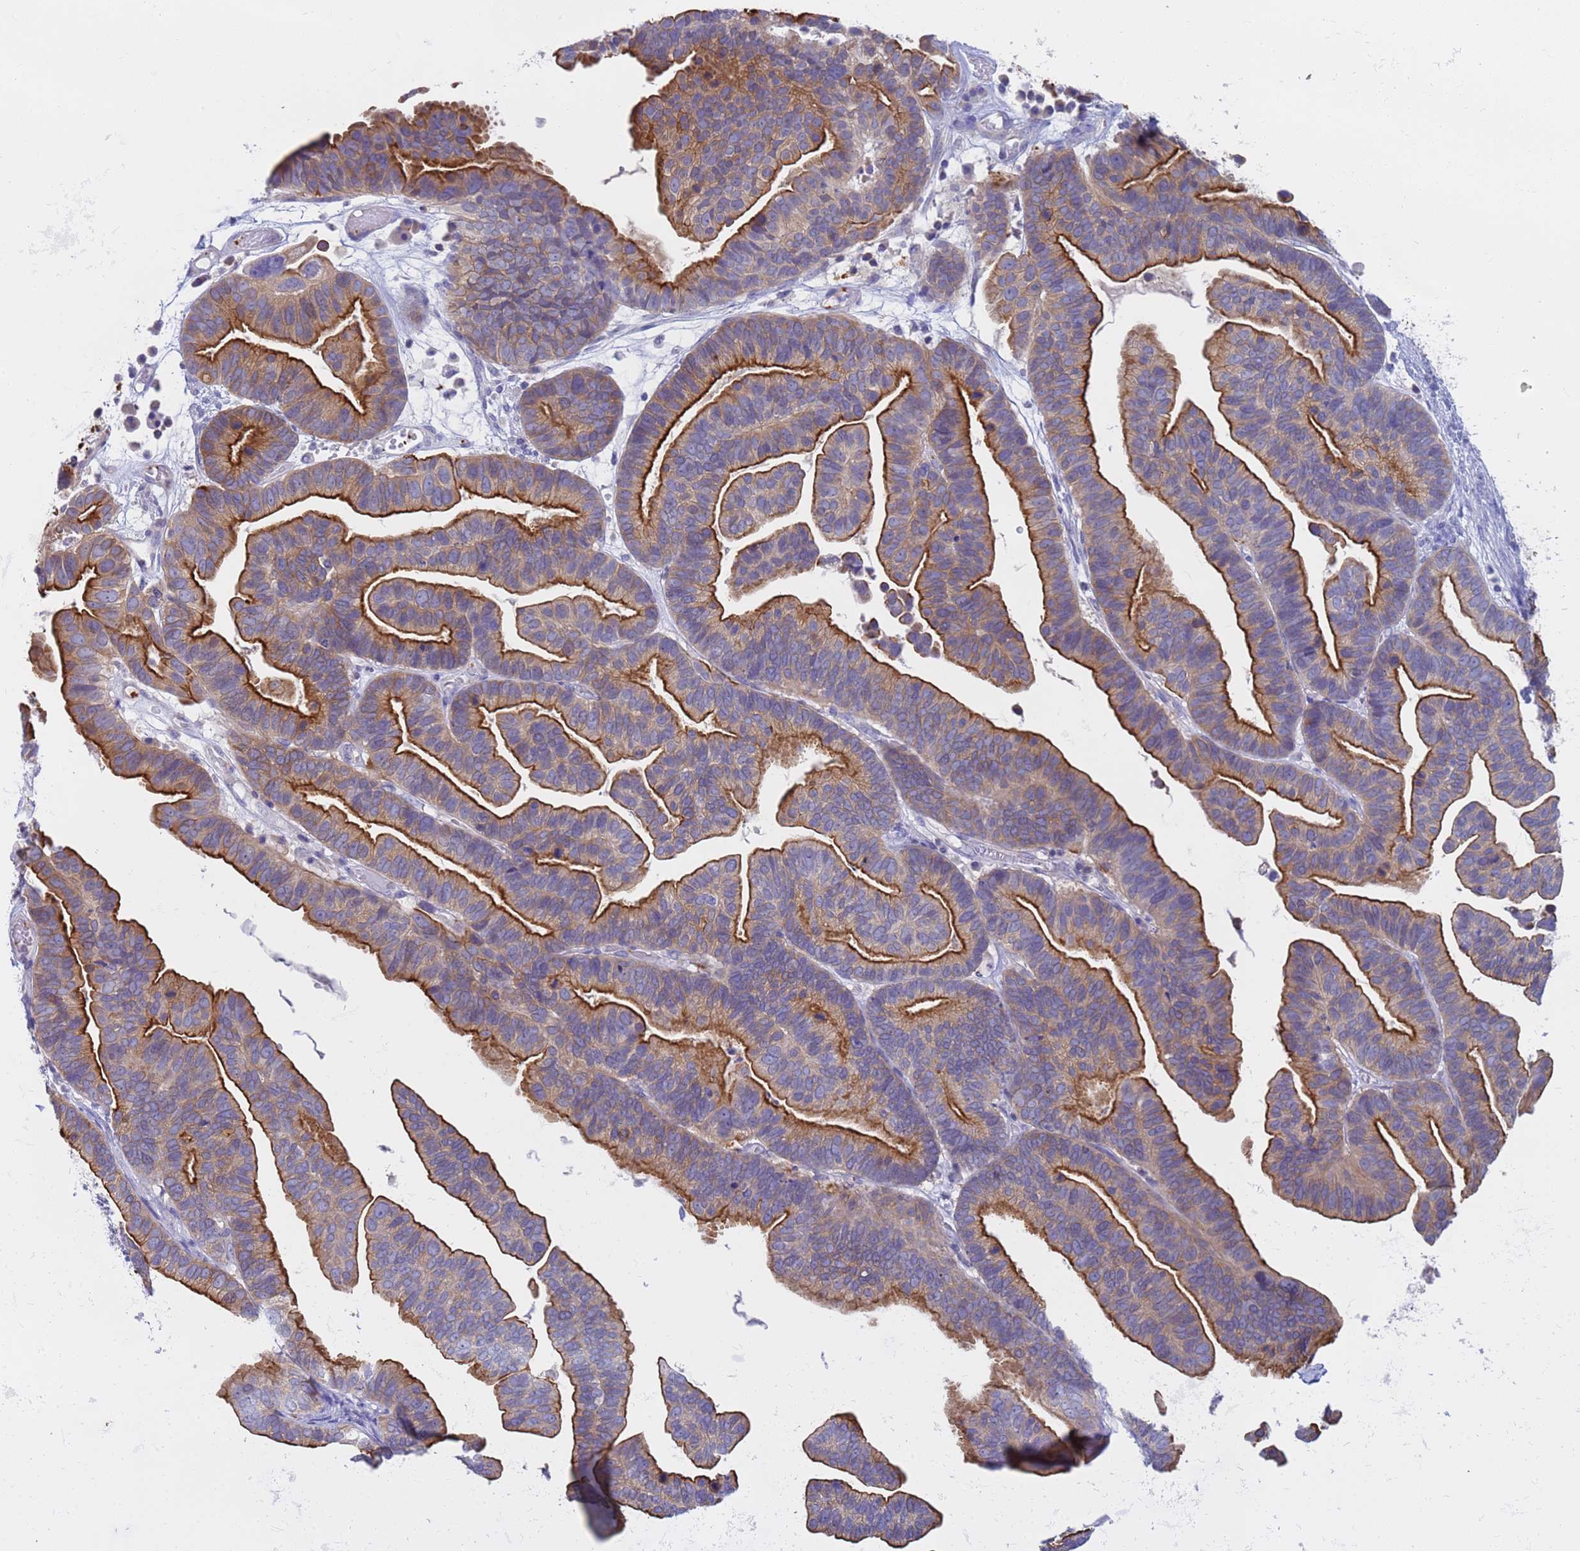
{"staining": {"intensity": "strong", "quantity": "25%-75%", "location": "cytoplasmic/membranous"}, "tissue": "ovarian cancer", "cell_type": "Tumor cells", "image_type": "cancer", "snomed": [{"axis": "morphology", "description": "Cystadenocarcinoma, serous, NOS"}, {"axis": "topography", "description": "Ovary"}], "caption": "Protein staining demonstrates strong cytoplasmic/membranous positivity in about 25%-75% of tumor cells in ovarian serous cystadenocarcinoma.", "gene": "CAPN7", "patient": {"sex": "female", "age": 56}}